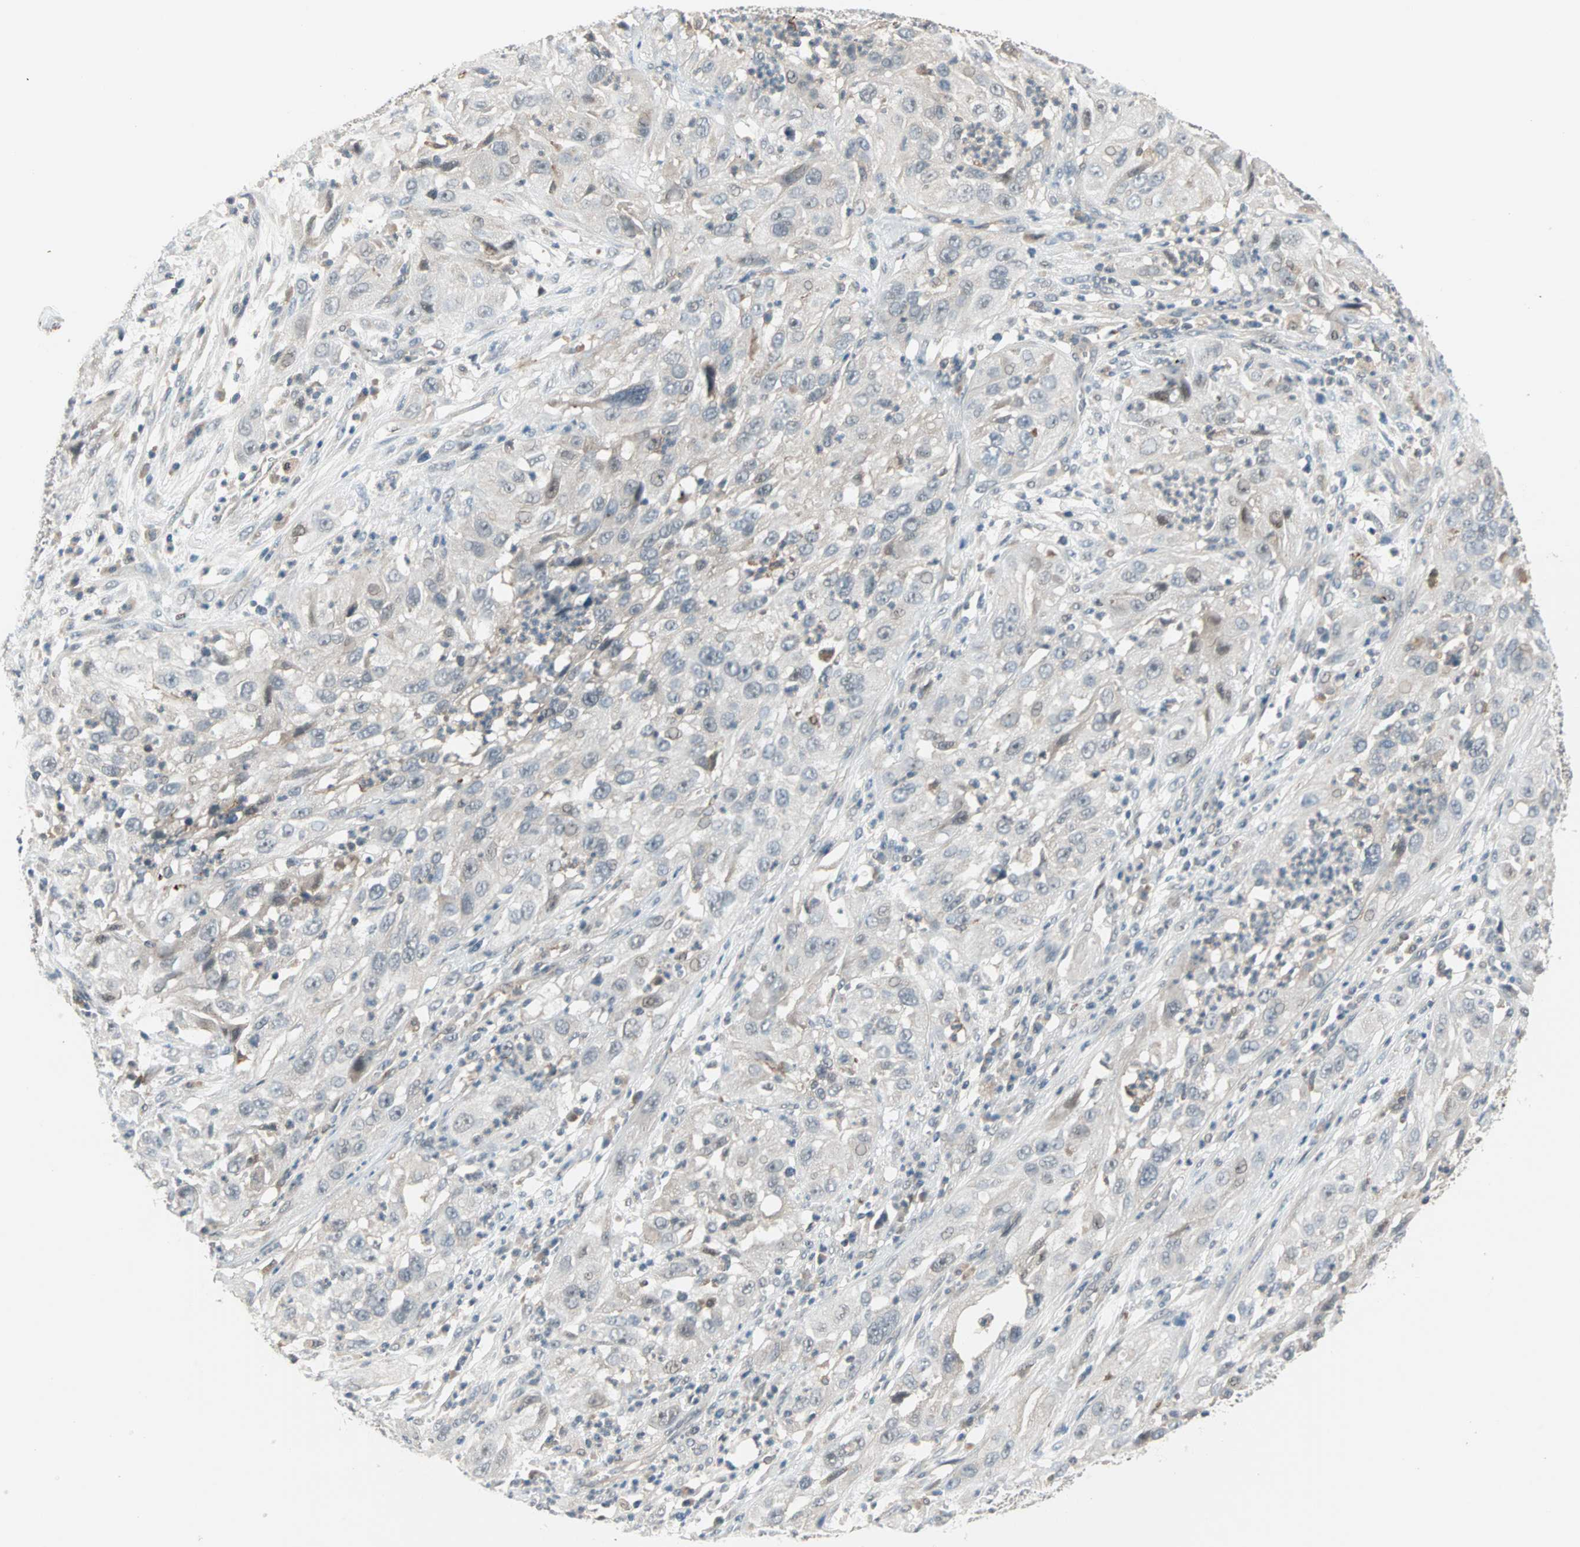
{"staining": {"intensity": "weak", "quantity": "25%-75%", "location": "cytoplasmic/membranous"}, "tissue": "cervical cancer", "cell_type": "Tumor cells", "image_type": "cancer", "snomed": [{"axis": "morphology", "description": "Squamous cell carcinoma, NOS"}, {"axis": "topography", "description": "Cervix"}], "caption": "Immunohistochemical staining of cervical cancer (squamous cell carcinoma) shows low levels of weak cytoplasmic/membranous protein staining in approximately 25%-75% of tumor cells. The protein of interest is shown in brown color, while the nuclei are stained blue.", "gene": "PROS1", "patient": {"sex": "female", "age": 32}}